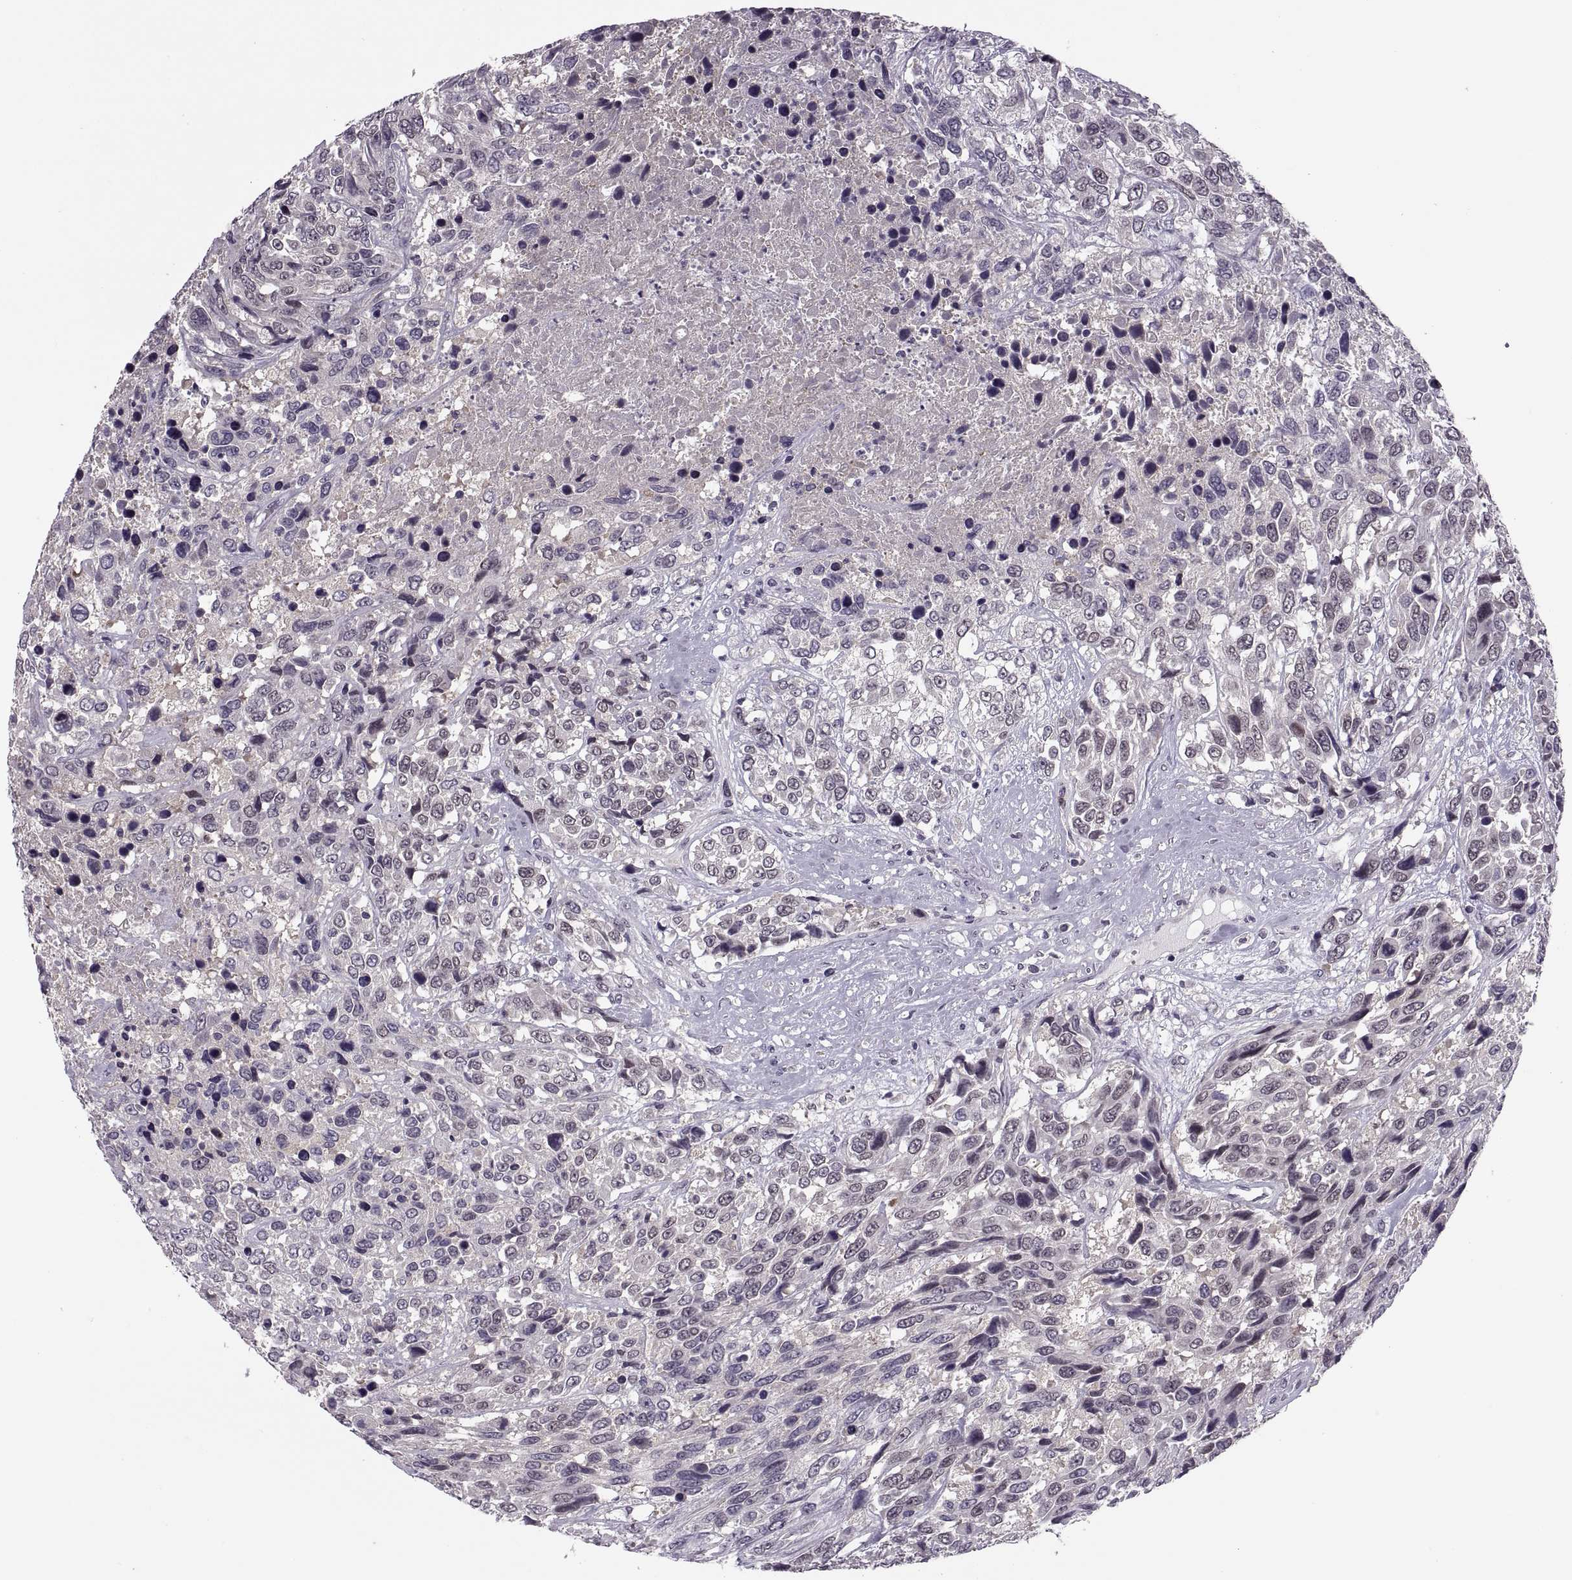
{"staining": {"intensity": "negative", "quantity": "none", "location": "none"}, "tissue": "urothelial cancer", "cell_type": "Tumor cells", "image_type": "cancer", "snomed": [{"axis": "morphology", "description": "Urothelial carcinoma, High grade"}, {"axis": "topography", "description": "Urinary bladder"}], "caption": "Immunohistochemistry micrograph of neoplastic tissue: human urothelial carcinoma (high-grade) stained with DAB shows no significant protein staining in tumor cells.", "gene": "CACNA1F", "patient": {"sex": "female", "age": 70}}